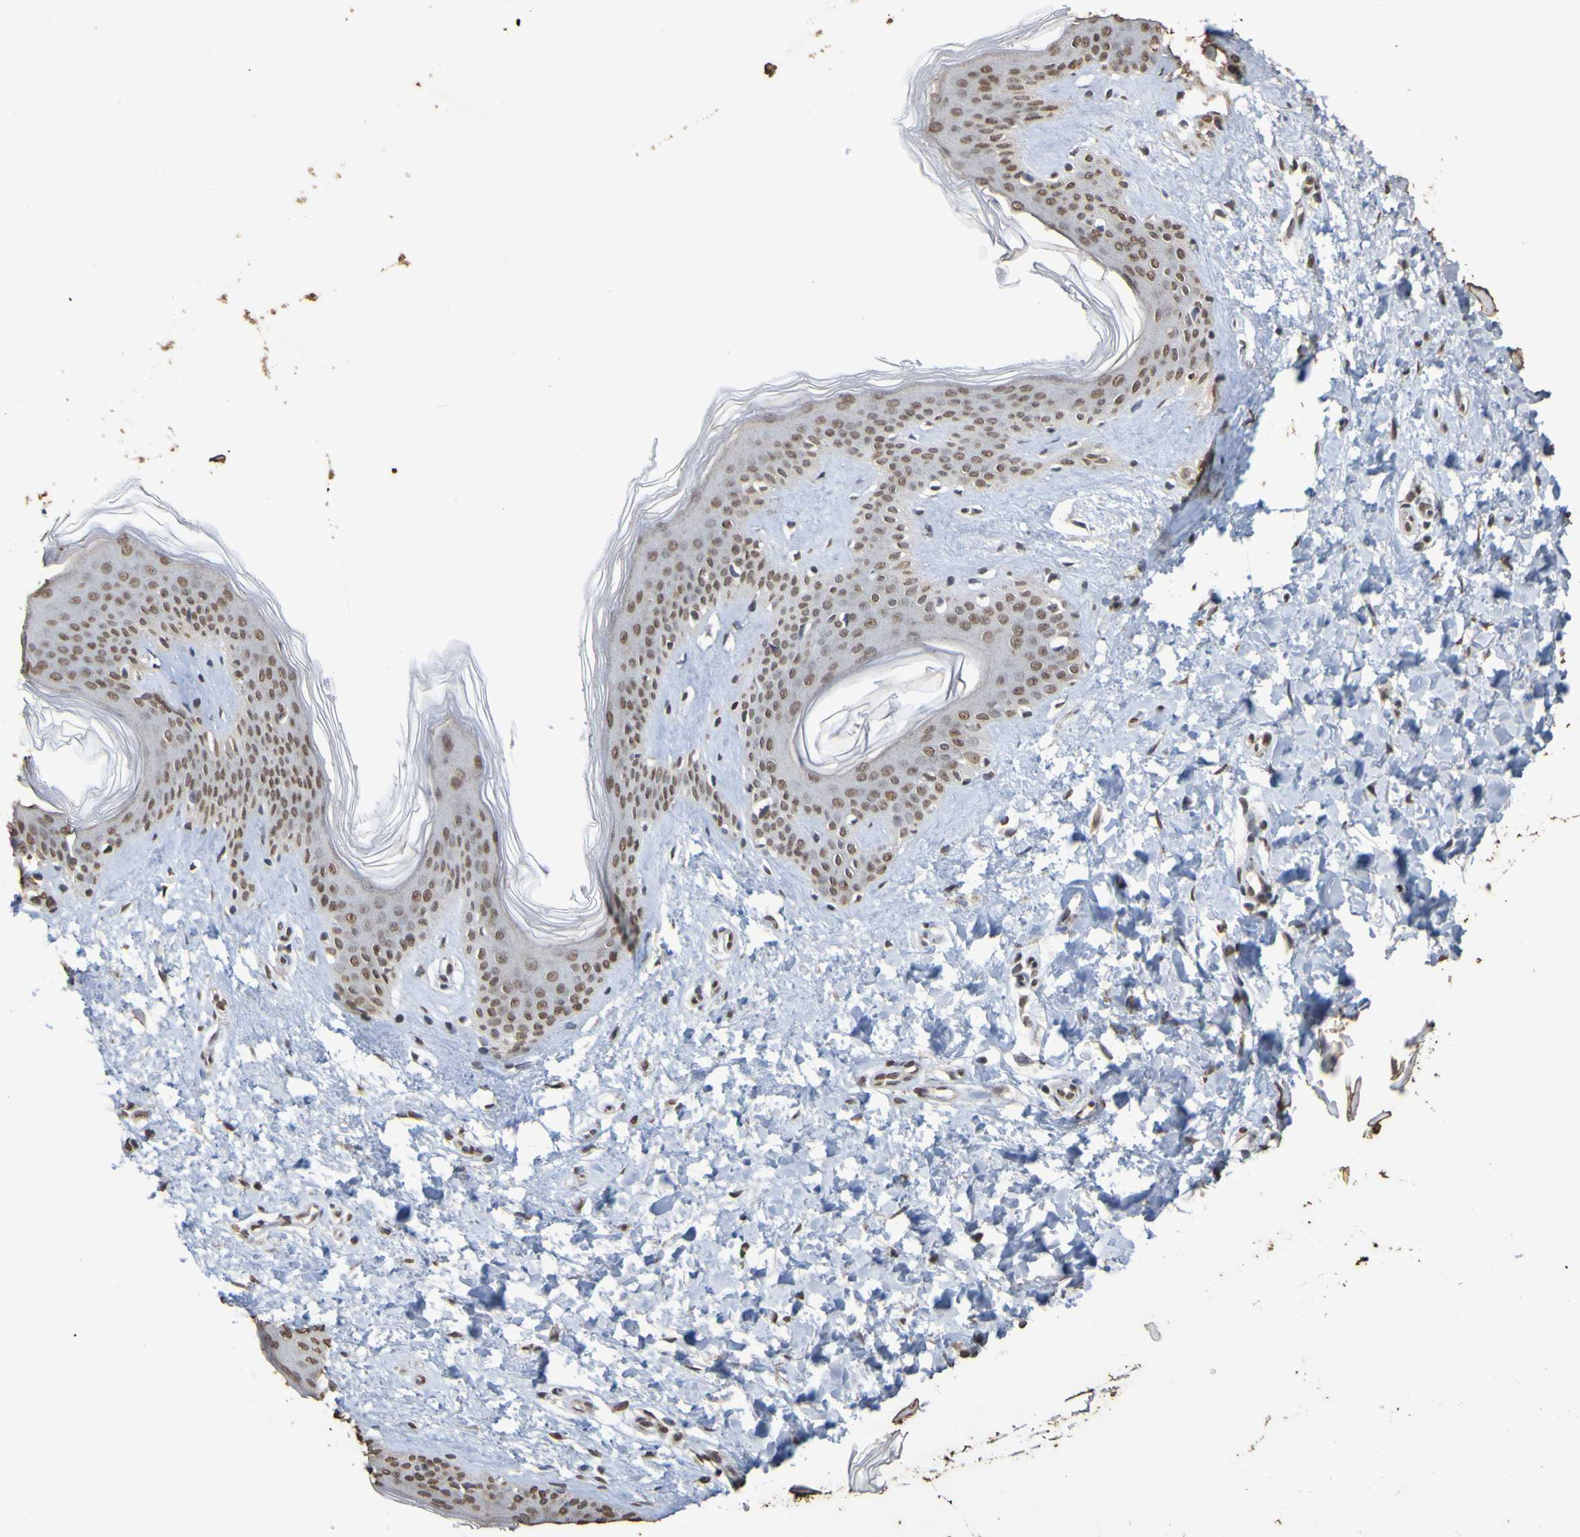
{"staining": {"intensity": "moderate", "quantity": ">75%", "location": "nuclear"}, "tissue": "skin", "cell_type": "Fibroblasts", "image_type": "normal", "snomed": [{"axis": "morphology", "description": "Normal tissue, NOS"}, {"axis": "topography", "description": "Skin"}], "caption": "This image displays IHC staining of normal human skin, with medium moderate nuclear staining in about >75% of fibroblasts.", "gene": "ALKBH2", "patient": {"sex": "female", "age": 41}}